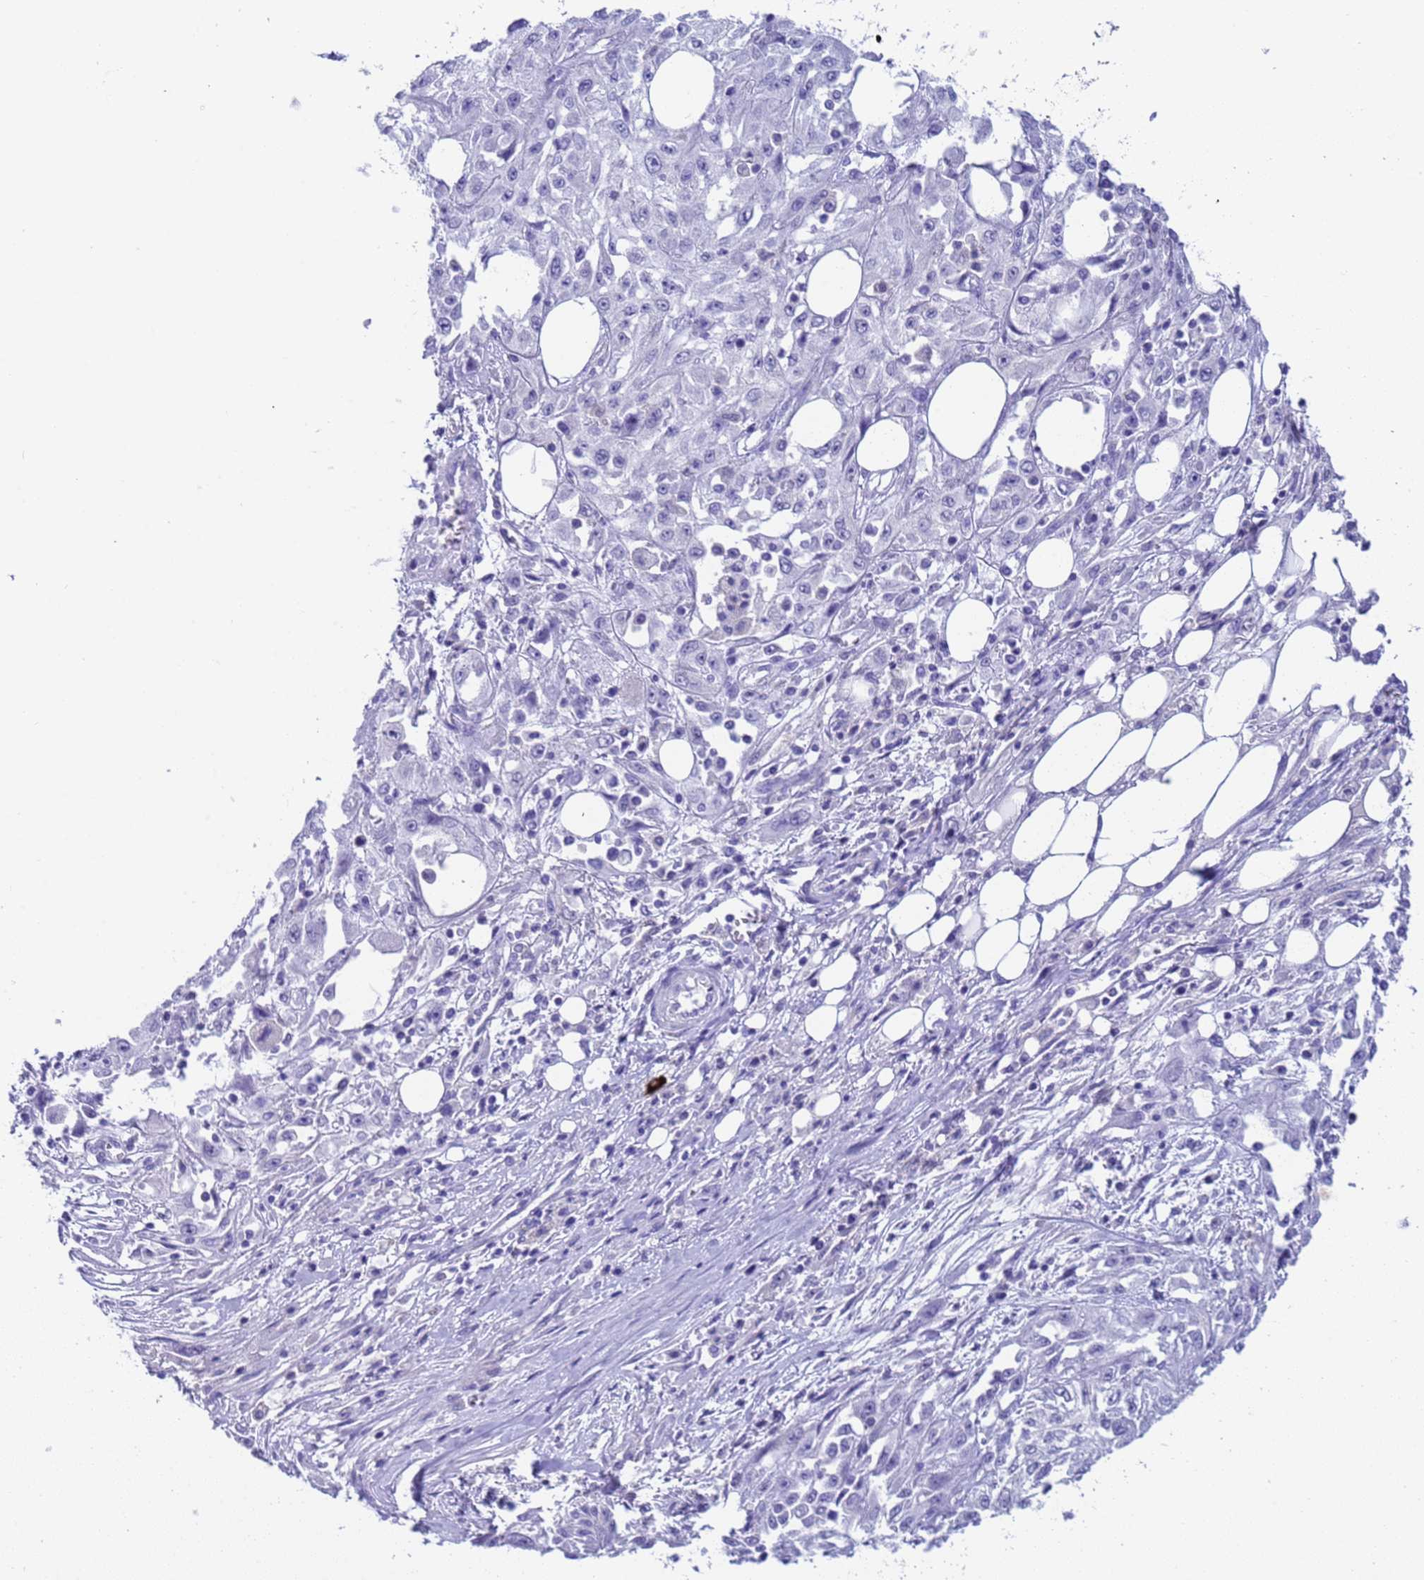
{"staining": {"intensity": "negative", "quantity": "none", "location": "none"}, "tissue": "skin cancer", "cell_type": "Tumor cells", "image_type": "cancer", "snomed": [{"axis": "morphology", "description": "Squamous cell carcinoma, NOS"}, {"axis": "morphology", "description": "Squamous cell carcinoma, metastatic, NOS"}, {"axis": "topography", "description": "Skin"}, {"axis": "topography", "description": "Lymph node"}], "caption": "Image shows no protein expression in tumor cells of skin metastatic squamous cell carcinoma tissue.", "gene": "CKM", "patient": {"sex": "male", "age": 75}}